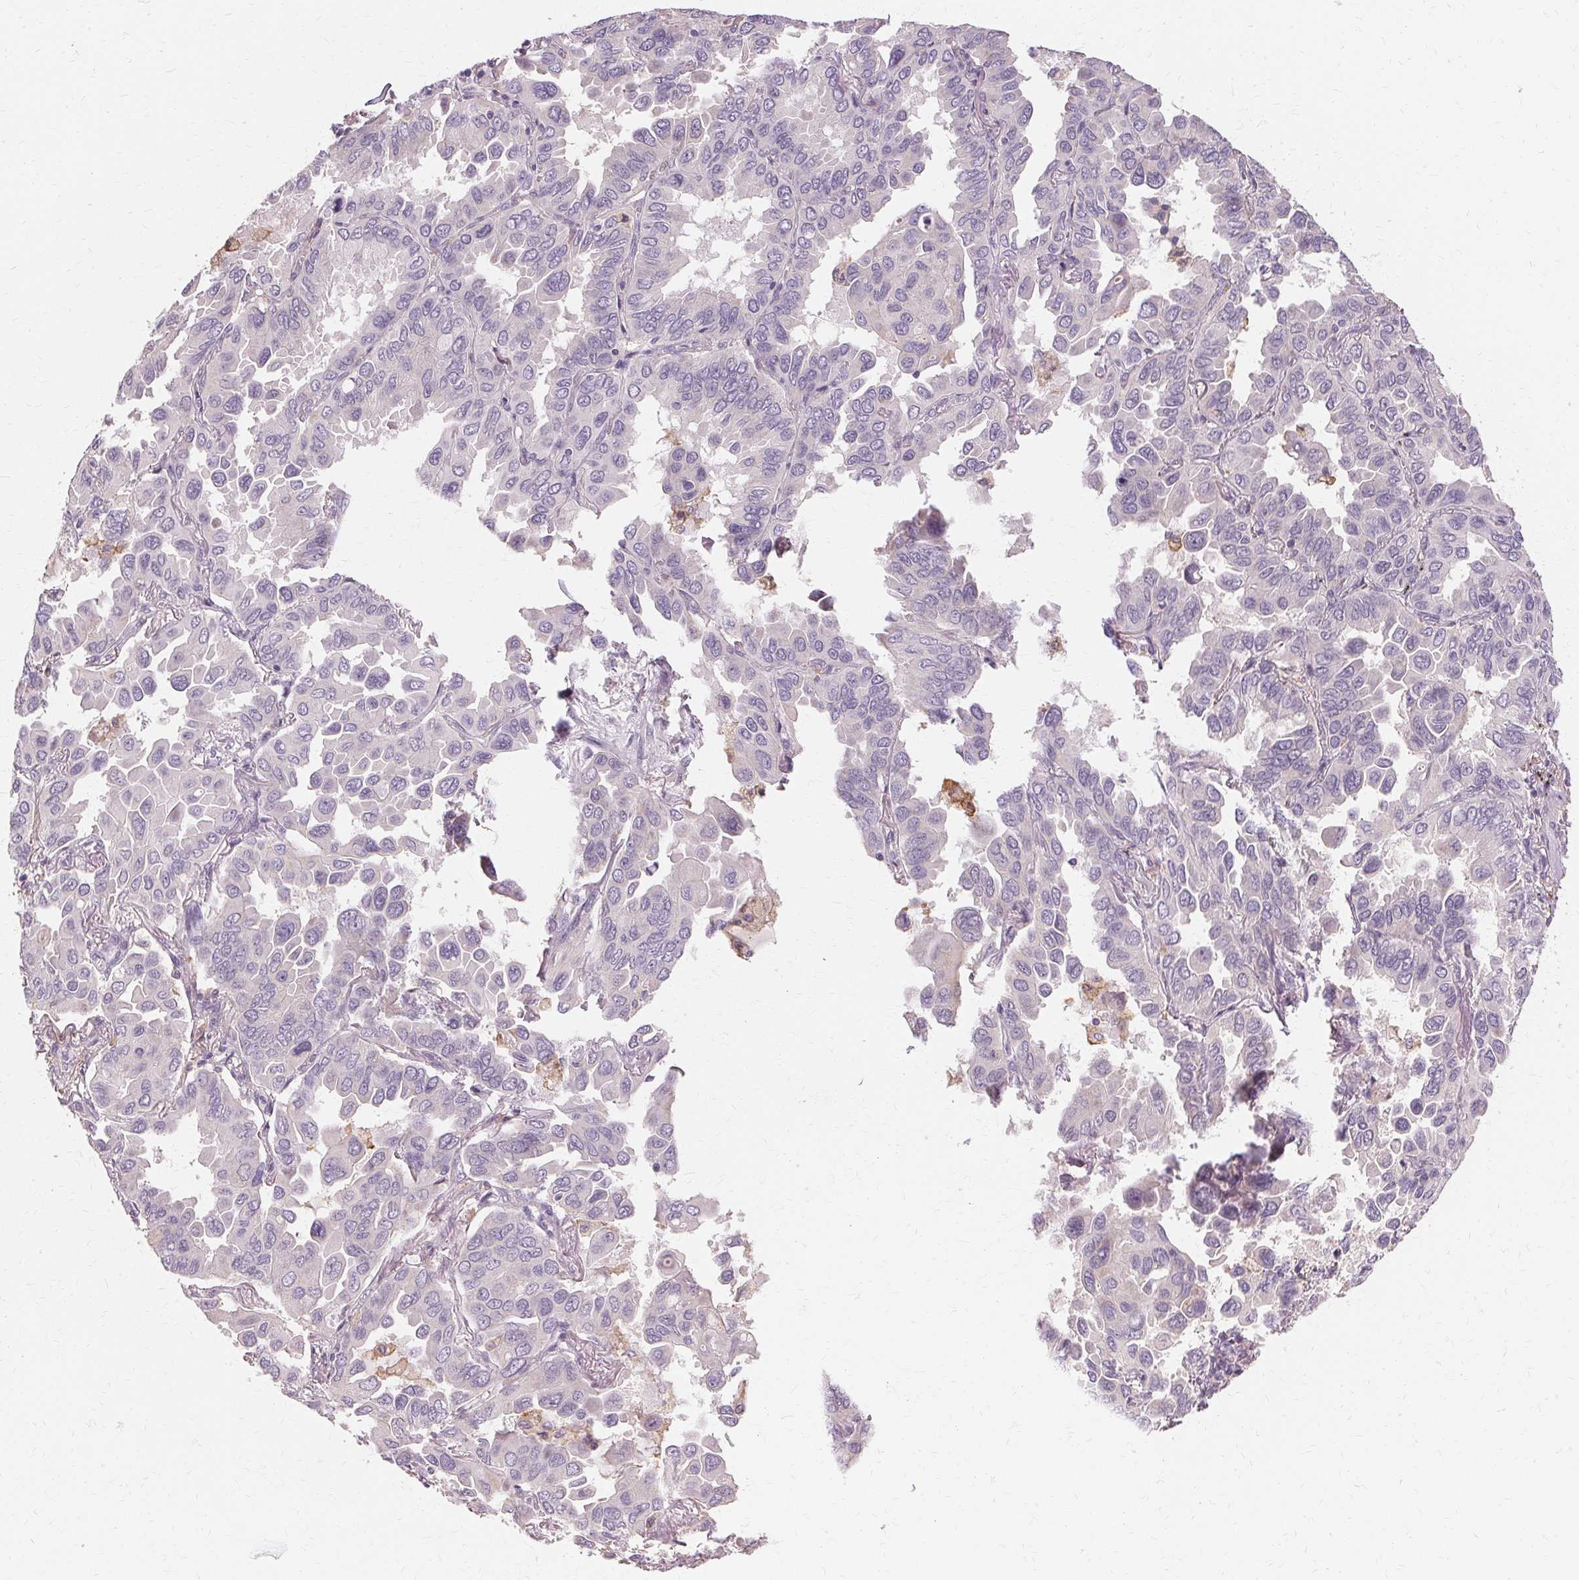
{"staining": {"intensity": "negative", "quantity": "none", "location": "none"}, "tissue": "lung cancer", "cell_type": "Tumor cells", "image_type": "cancer", "snomed": [{"axis": "morphology", "description": "Adenocarcinoma, NOS"}, {"axis": "topography", "description": "Lung"}], "caption": "This is an immunohistochemistry (IHC) micrograph of lung cancer. There is no expression in tumor cells.", "gene": "IFNGR1", "patient": {"sex": "male", "age": 64}}